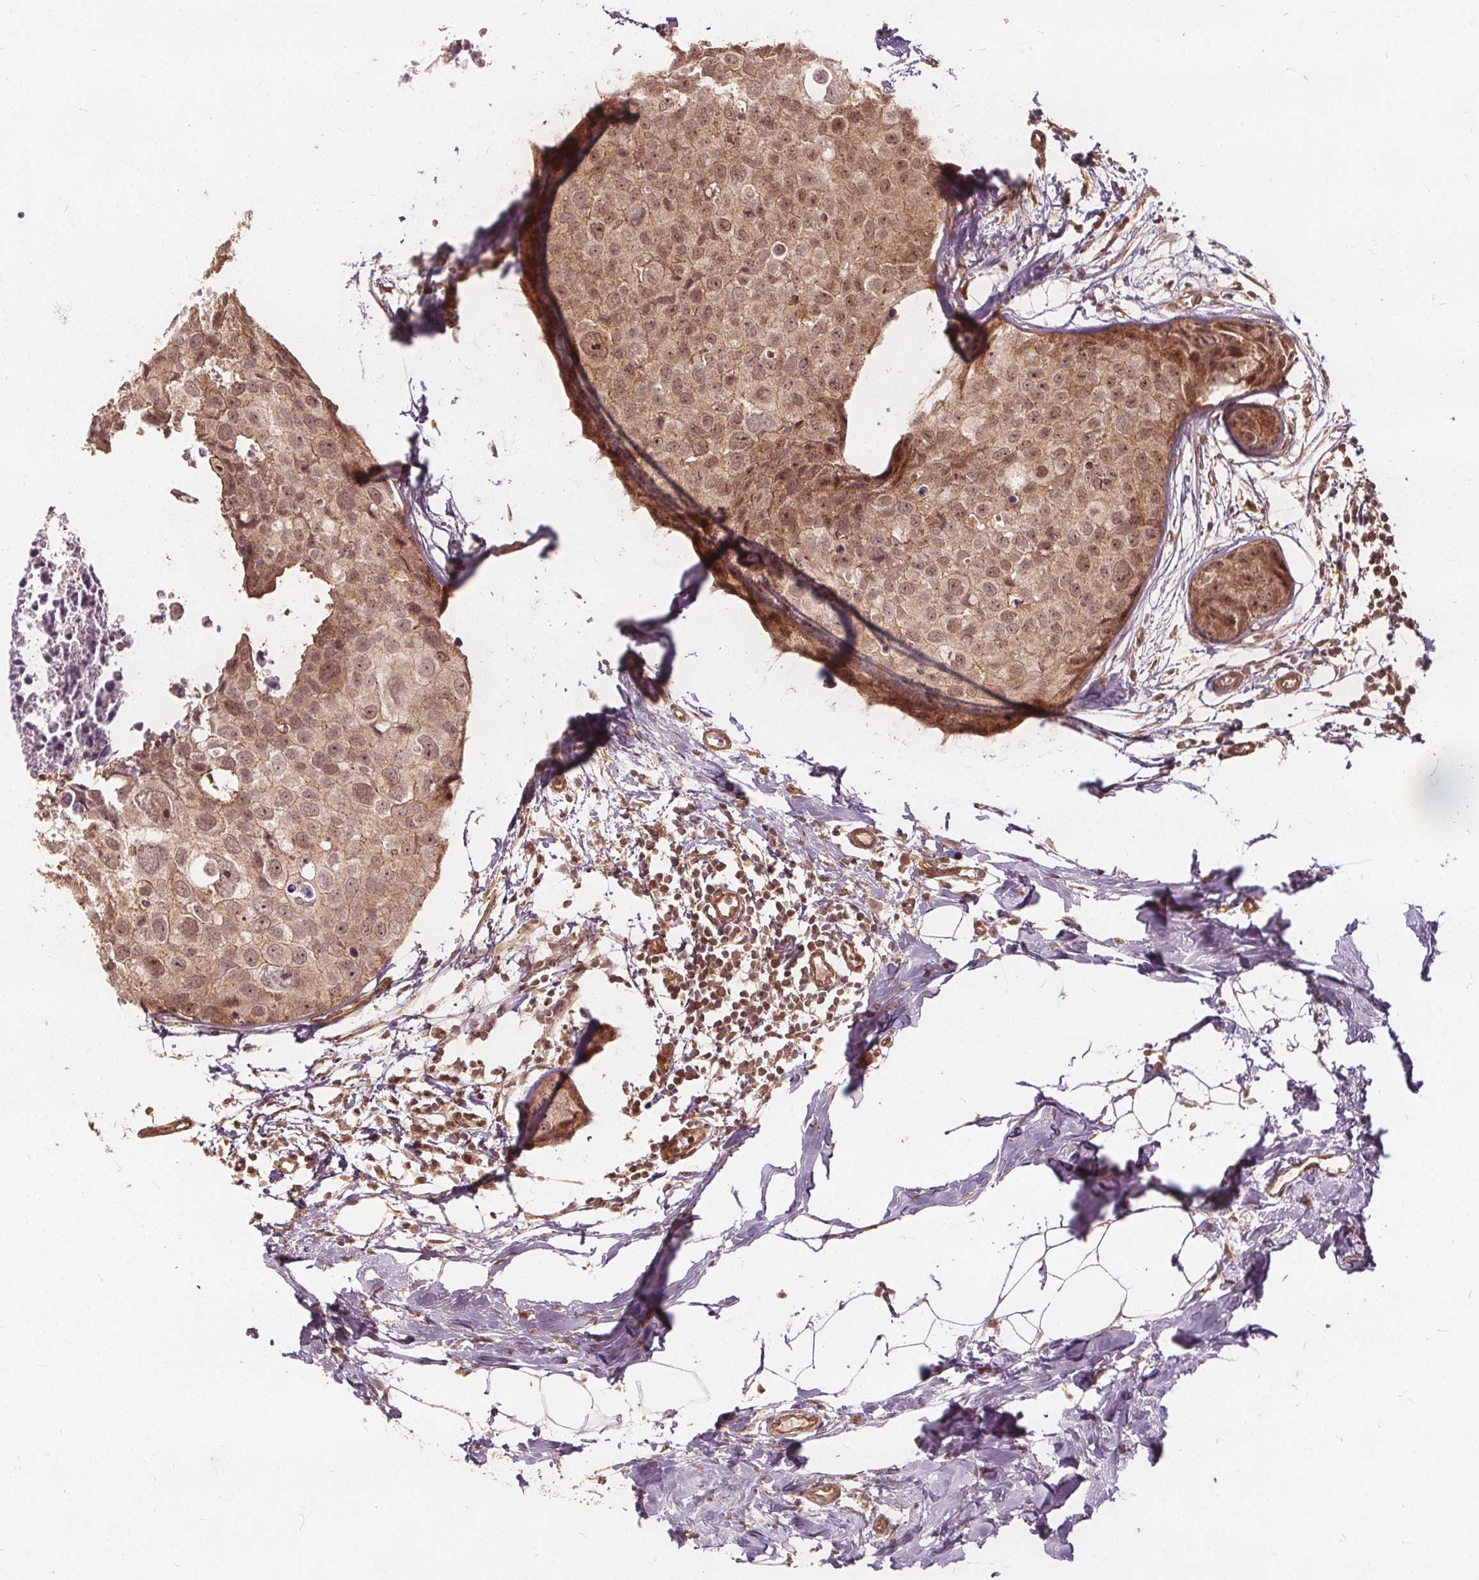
{"staining": {"intensity": "moderate", "quantity": ">75%", "location": "cytoplasmic/membranous,nuclear"}, "tissue": "breast cancer", "cell_type": "Tumor cells", "image_type": "cancer", "snomed": [{"axis": "morphology", "description": "Duct carcinoma"}, {"axis": "topography", "description": "Breast"}], "caption": "Breast cancer stained for a protein demonstrates moderate cytoplasmic/membranous and nuclear positivity in tumor cells.", "gene": "PPP1CB", "patient": {"sex": "female", "age": 38}}